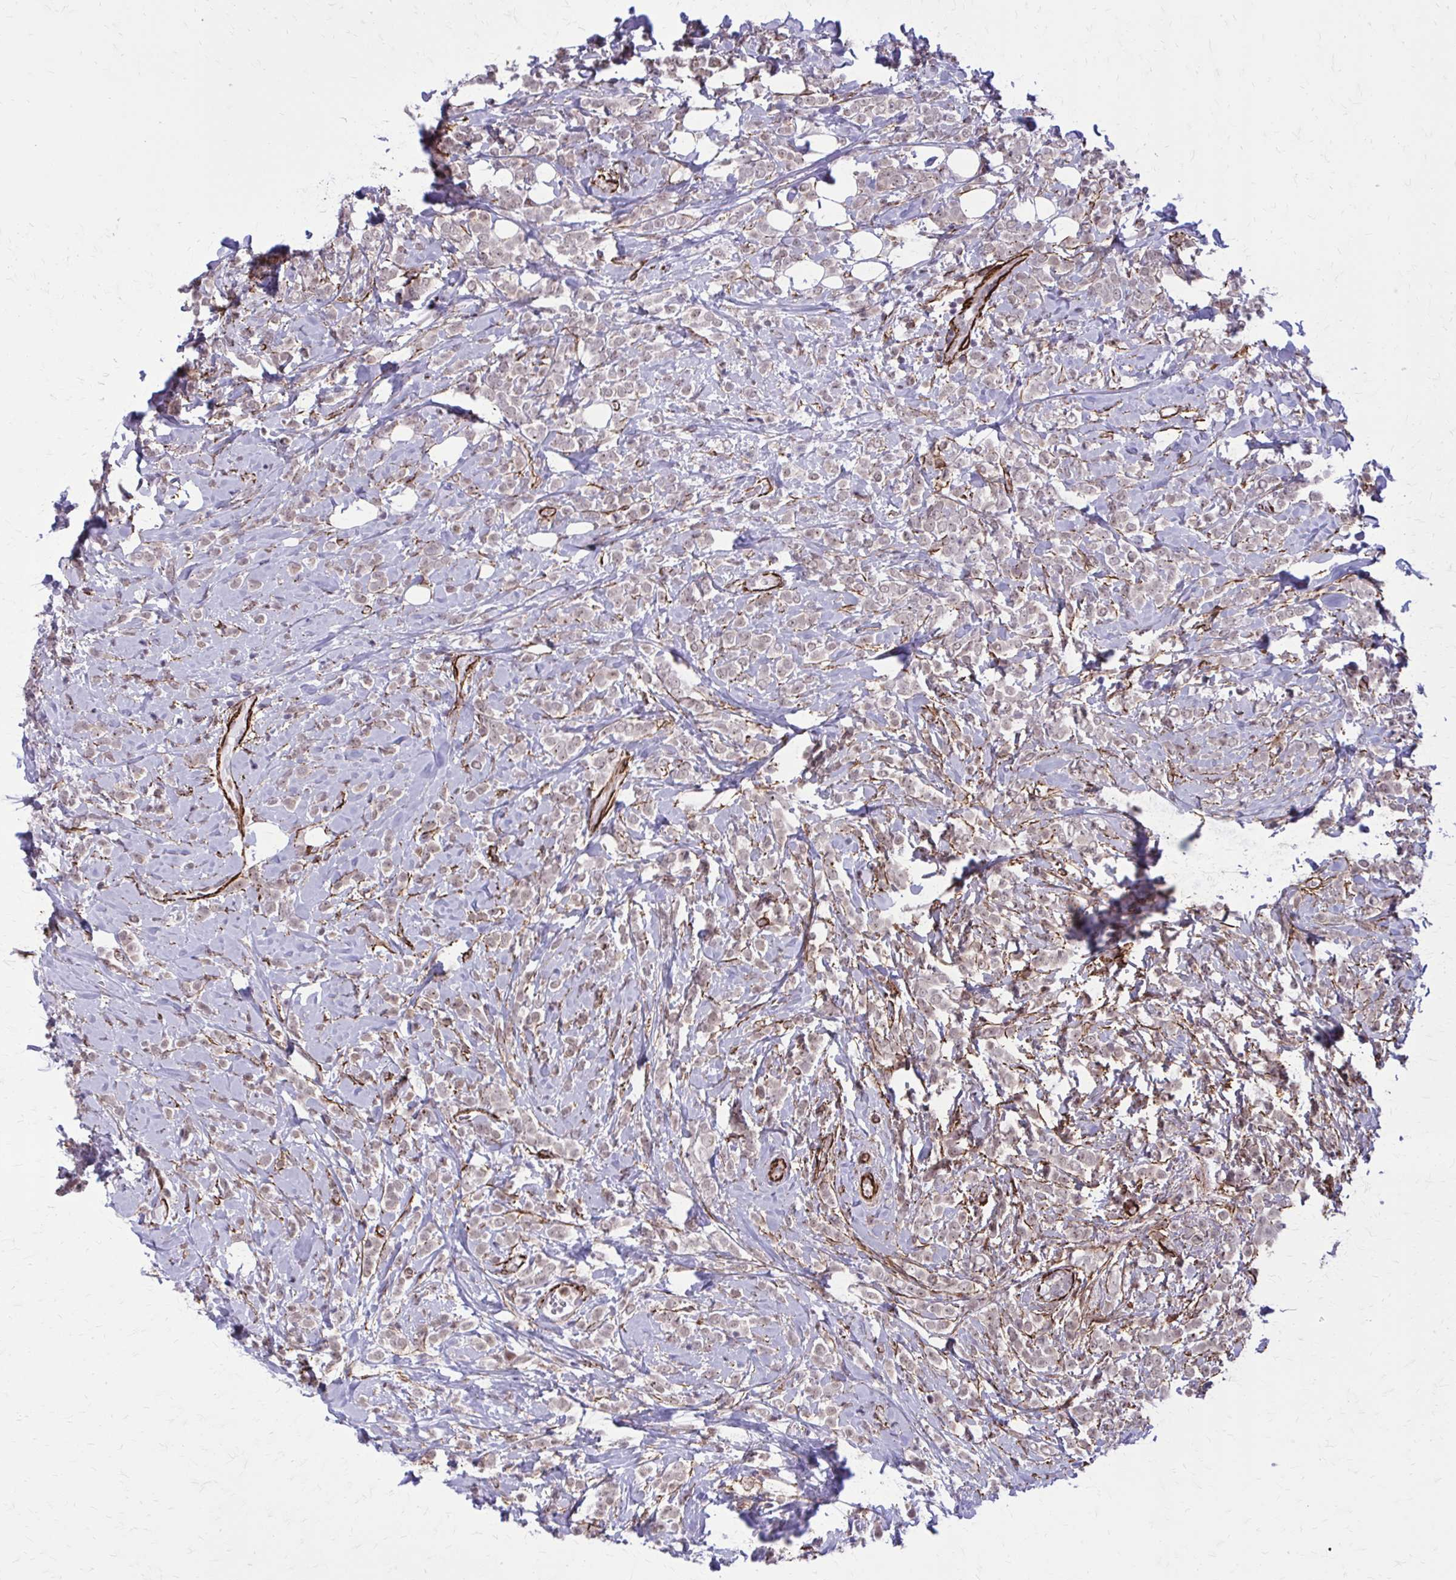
{"staining": {"intensity": "weak", "quantity": ">75%", "location": "nuclear"}, "tissue": "breast cancer", "cell_type": "Tumor cells", "image_type": "cancer", "snomed": [{"axis": "morphology", "description": "Lobular carcinoma"}, {"axis": "topography", "description": "Breast"}], "caption": "The immunohistochemical stain labels weak nuclear expression in tumor cells of lobular carcinoma (breast) tissue.", "gene": "NRBF2", "patient": {"sex": "female", "age": 49}}